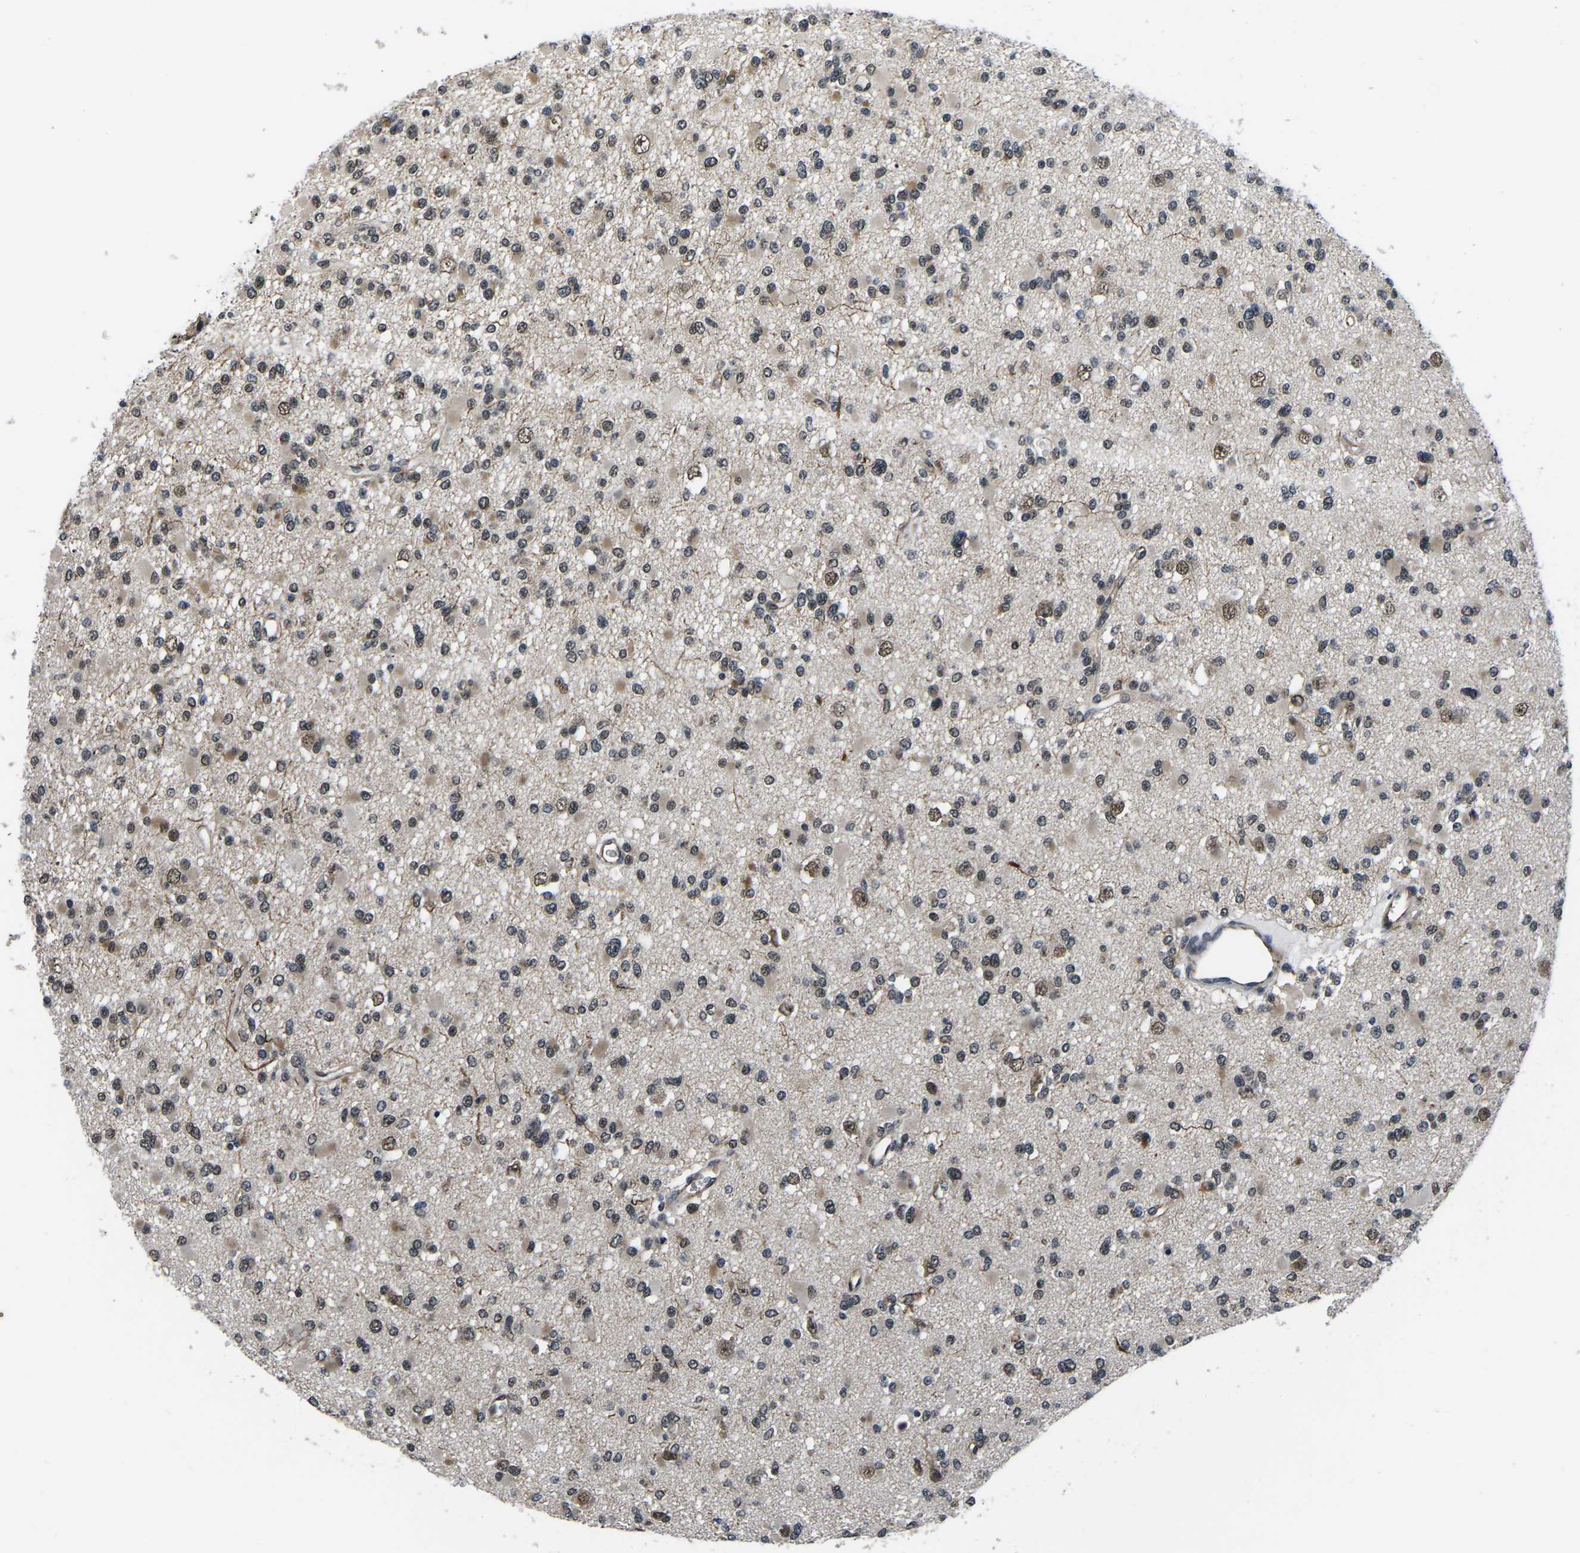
{"staining": {"intensity": "weak", "quantity": ">75%", "location": "nuclear"}, "tissue": "glioma", "cell_type": "Tumor cells", "image_type": "cancer", "snomed": [{"axis": "morphology", "description": "Glioma, malignant, Low grade"}, {"axis": "topography", "description": "Brain"}], "caption": "About >75% of tumor cells in glioma exhibit weak nuclear protein staining as visualized by brown immunohistochemical staining.", "gene": "CCNE1", "patient": {"sex": "female", "age": 22}}